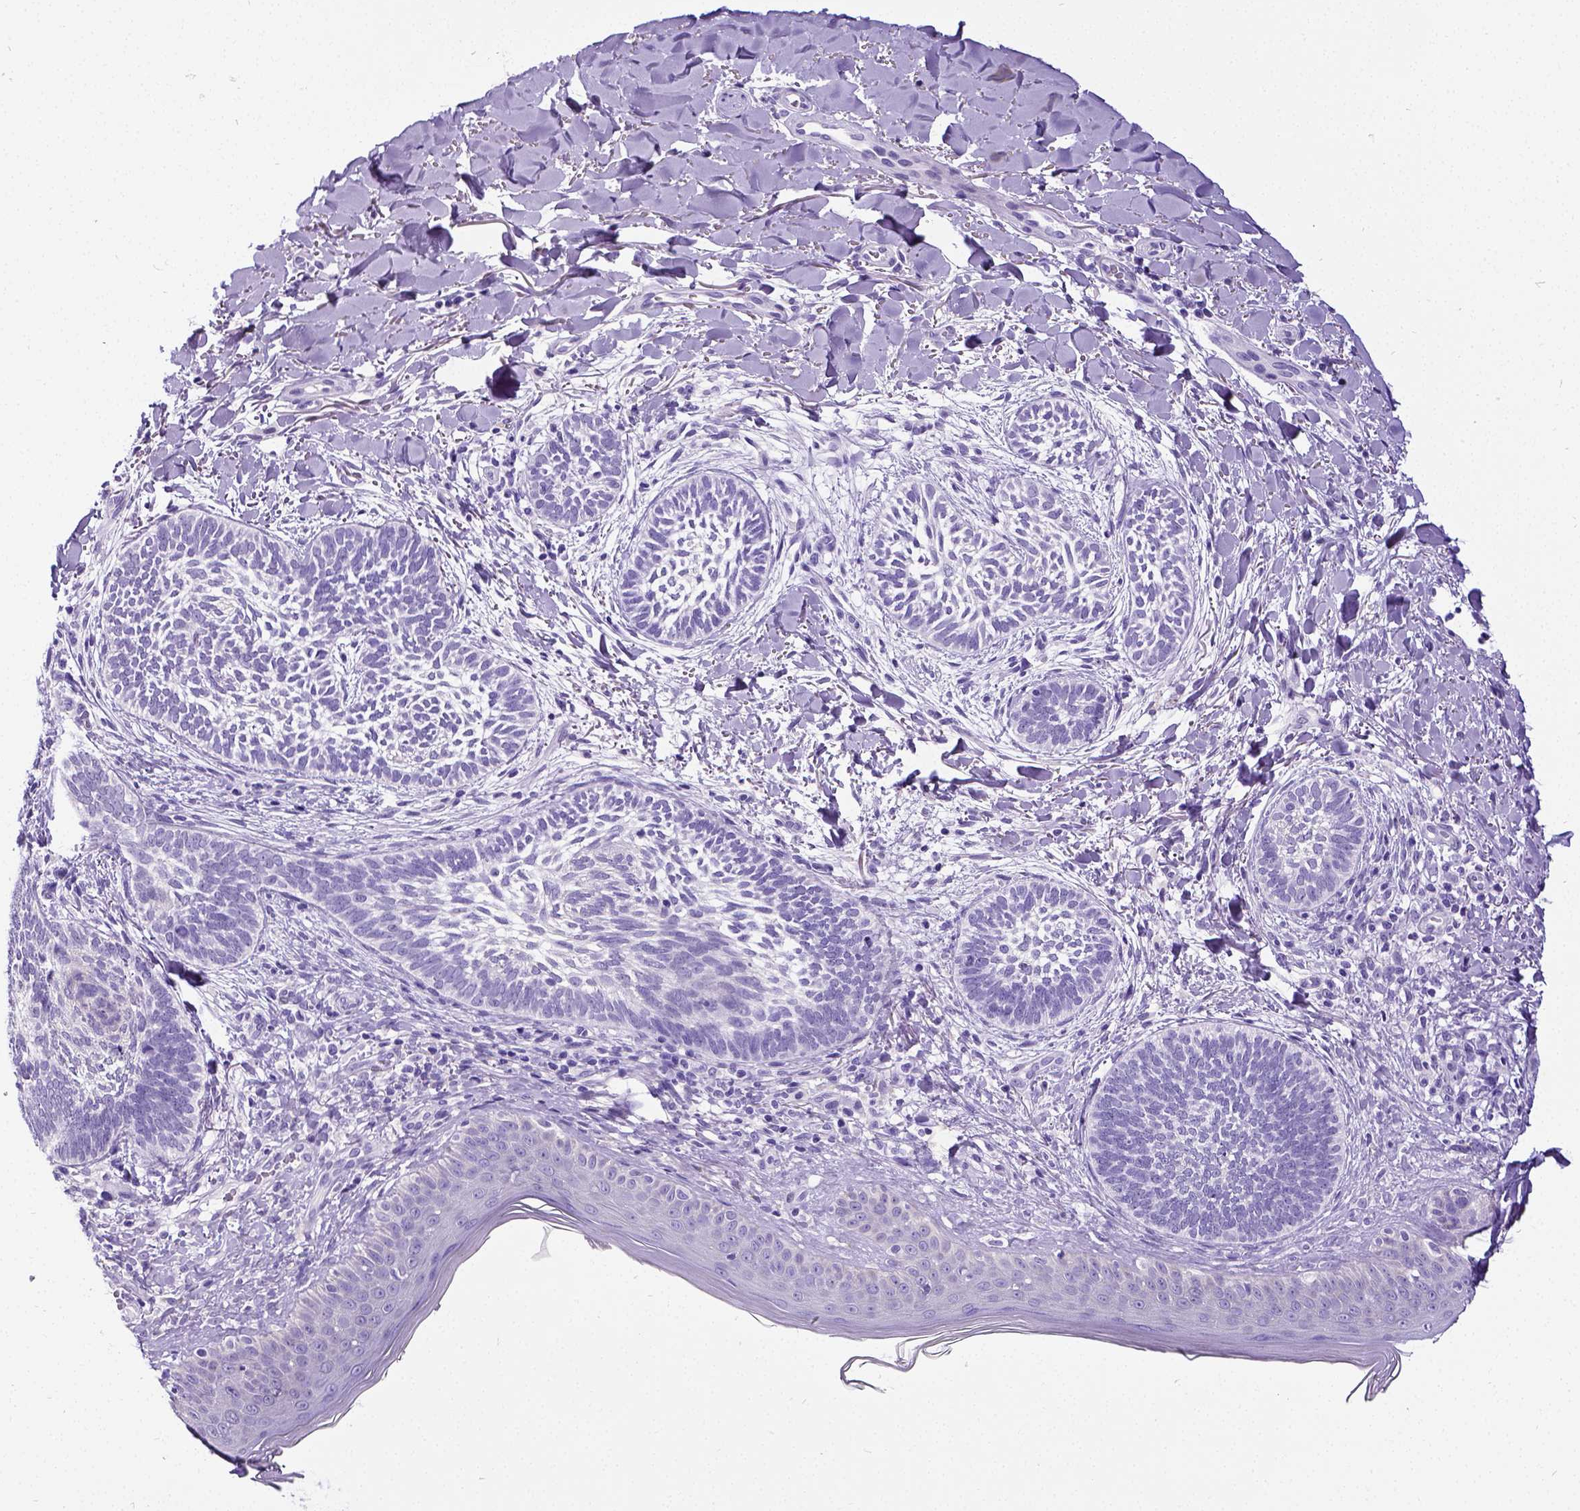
{"staining": {"intensity": "negative", "quantity": "none", "location": "none"}, "tissue": "skin cancer", "cell_type": "Tumor cells", "image_type": "cancer", "snomed": [{"axis": "morphology", "description": "Normal tissue, NOS"}, {"axis": "morphology", "description": "Basal cell carcinoma"}, {"axis": "topography", "description": "Skin"}], "caption": "Basal cell carcinoma (skin) was stained to show a protein in brown. There is no significant staining in tumor cells.", "gene": "SATB2", "patient": {"sex": "male", "age": 46}}